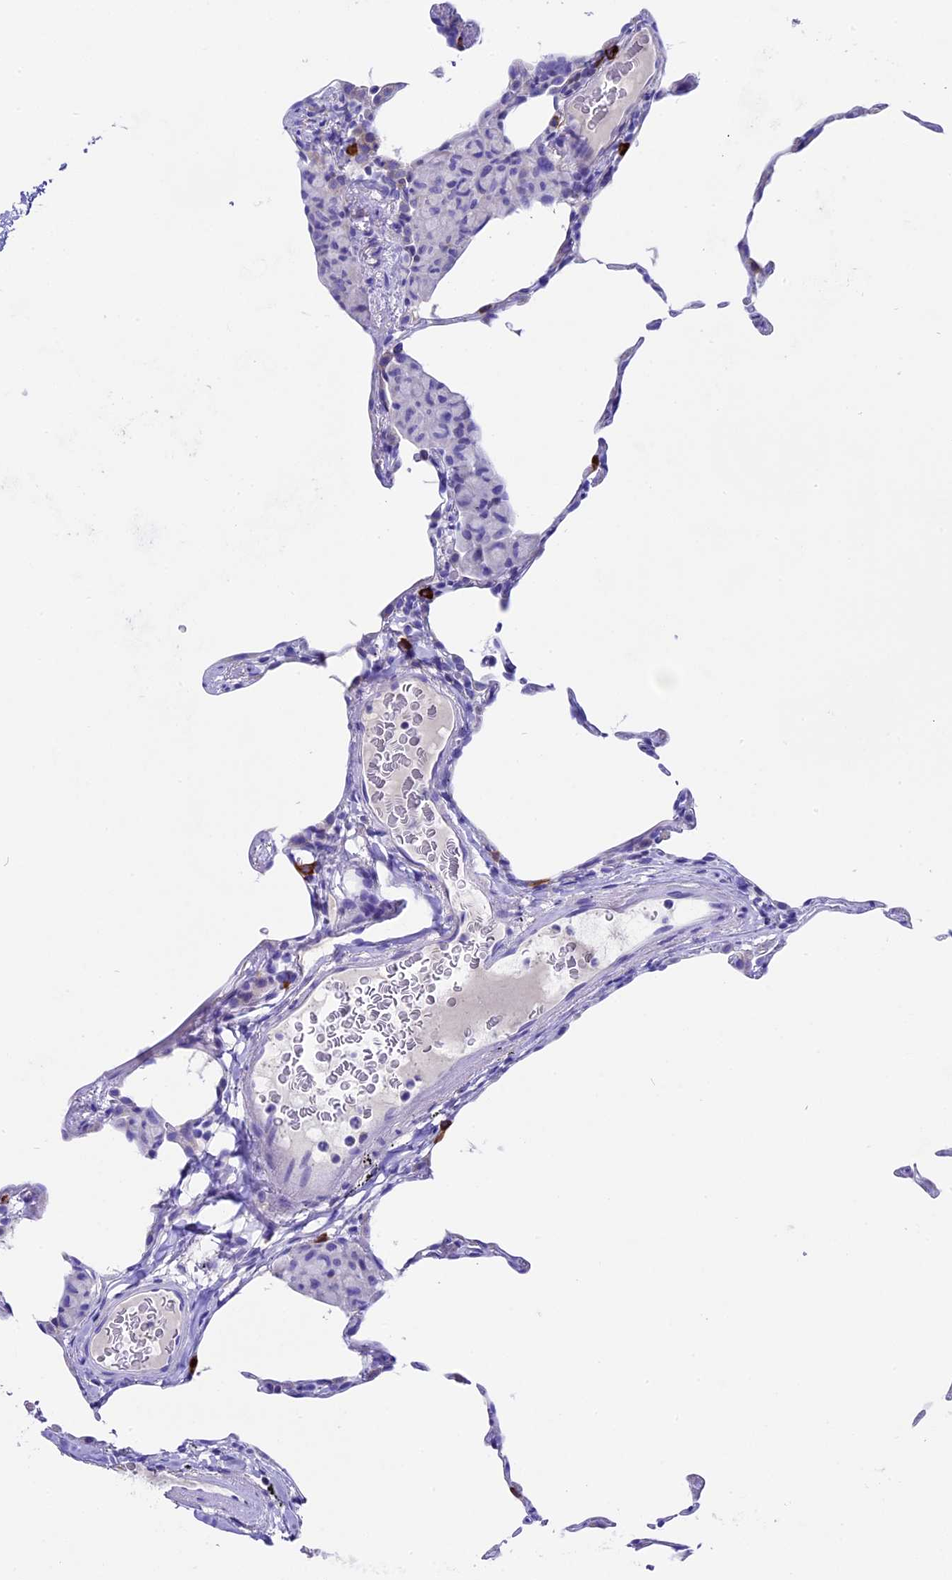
{"staining": {"intensity": "negative", "quantity": "none", "location": "none"}, "tissue": "lung", "cell_type": "Alveolar cells", "image_type": "normal", "snomed": [{"axis": "morphology", "description": "Normal tissue, NOS"}, {"axis": "topography", "description": "Lung"}], "caption": "DAB immunohistochemical staining of benign lung displays no significant positivity in alveolar cells.", "gene": "FKBP11", "patient": {"sex": "female", "age": 57}}